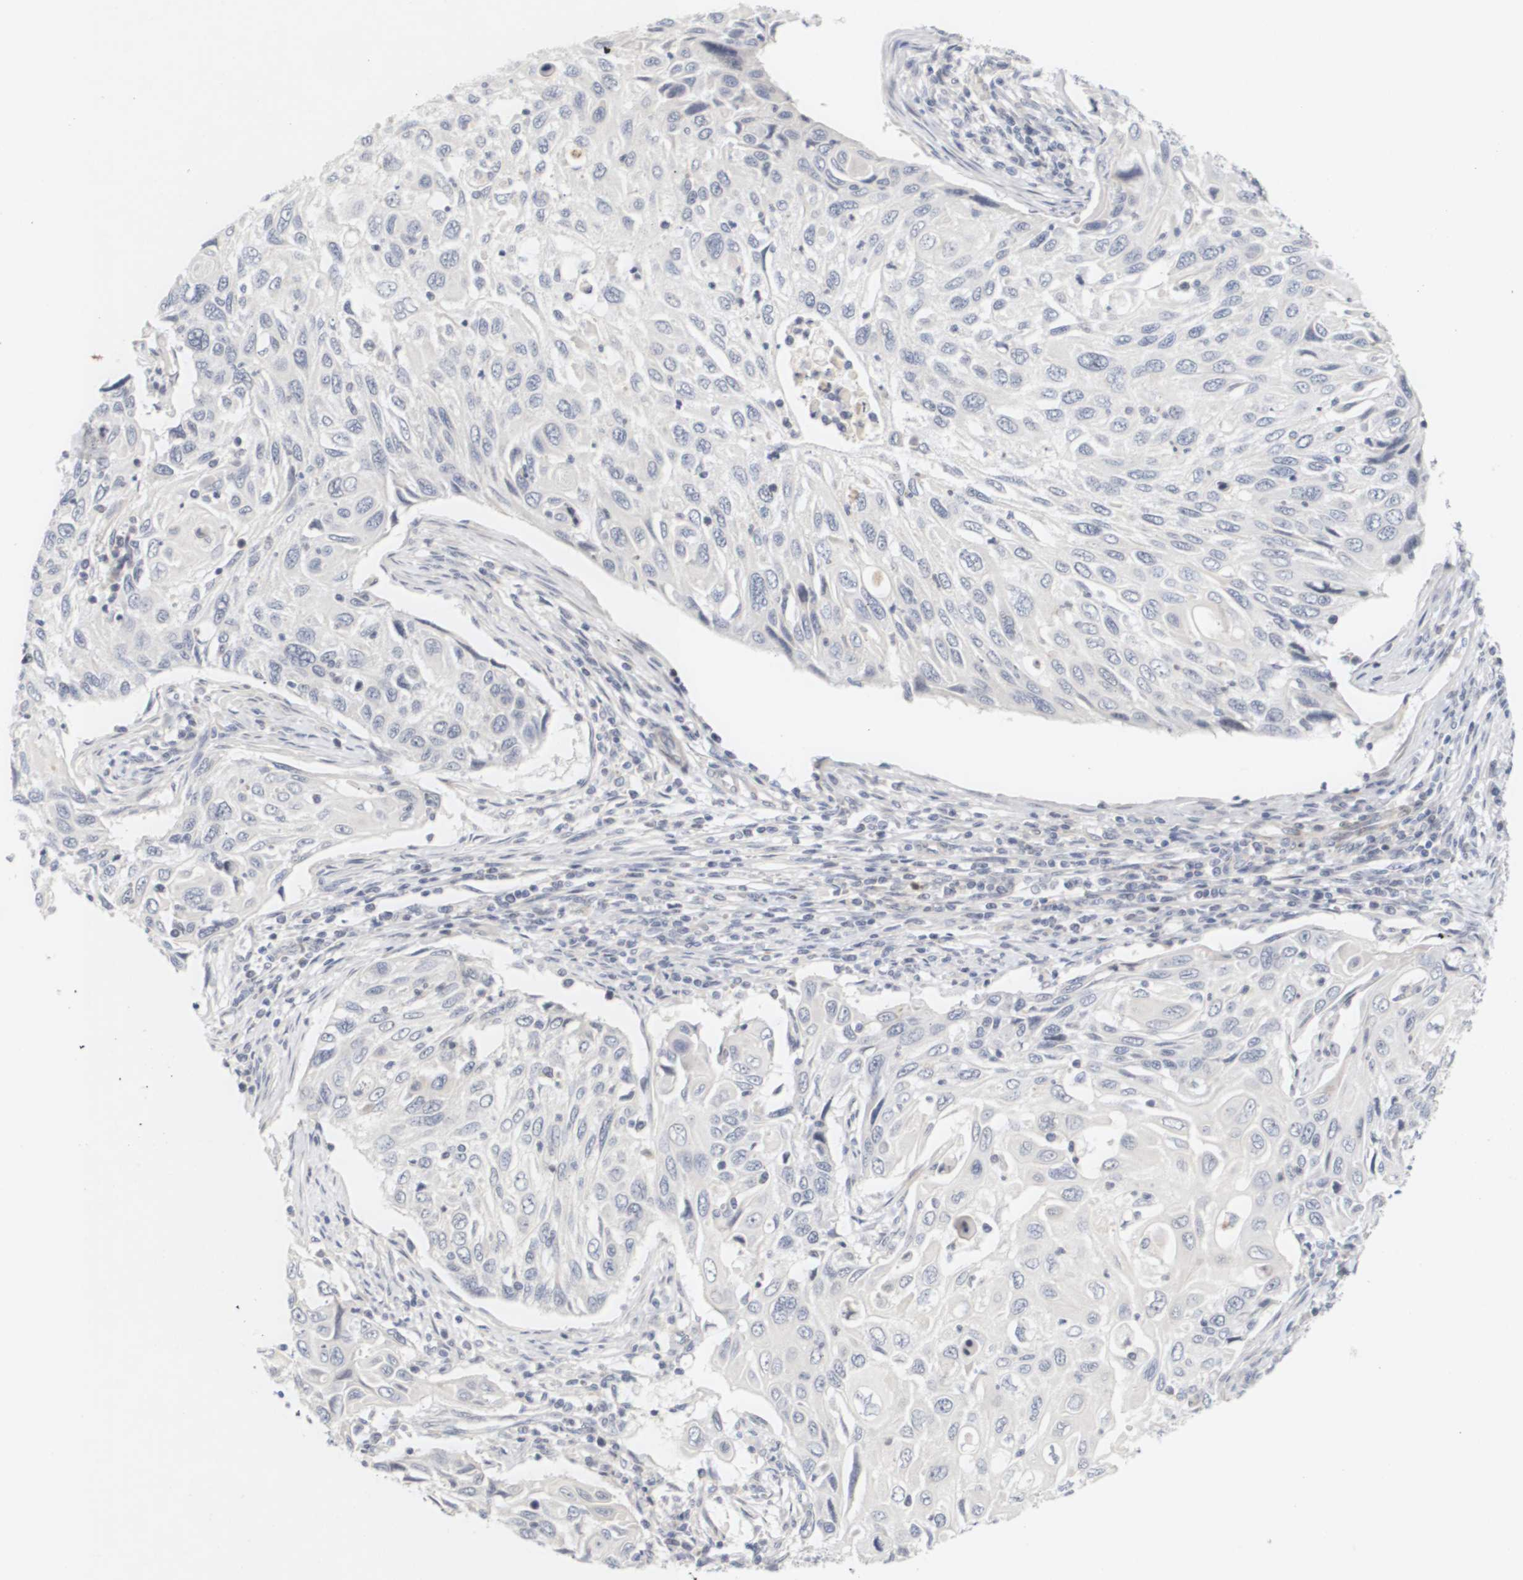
{"staining": {"intensity": "negative", "quantity": "none", "location": "none"}, "tissue": "cervical cancer", "cell_type": "Tumor cells", "image_type": "cancer", "snomed": [{"axis": "morphology", "description": "Squamous cell carcinoma, NOS"}, {"axis": "topography", "description": "Cervix"}], "caption": "The histopathology image exhibits no significant staining in tumor cells of cervical cancer (squamous cell carcinoma). The staining is performed using DAB (3,3'-diaminobenzidine) brown chromogen with nuclei counter-stained in using hematoxylin.", "gene": "CYB561", "patient": {"sex": "female", "age": 70}}